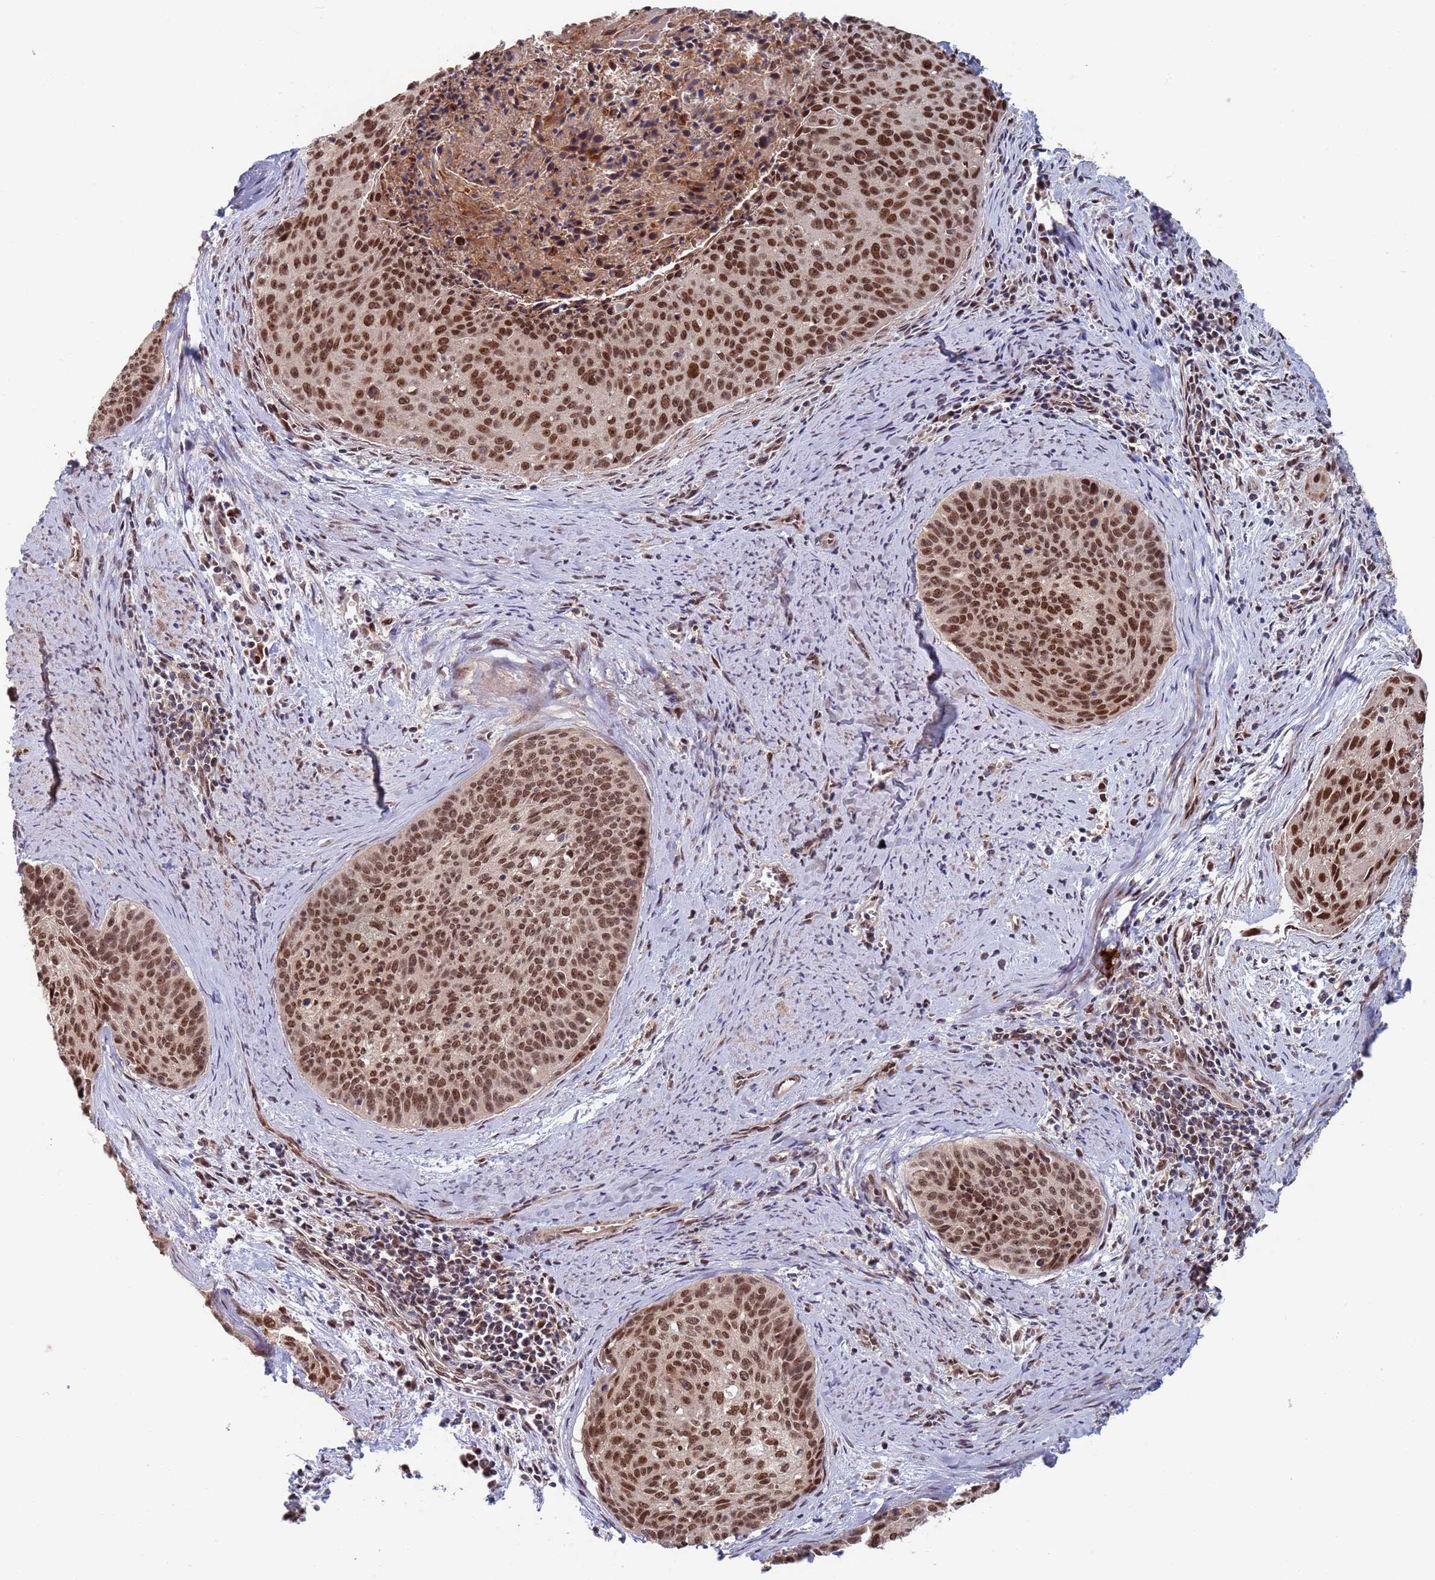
{"staining": {"intensity": "moderate", "quantity": ">75%", "location": "nuclear"}, "tissue": "cervical cancer", "cell_type": "Tumor cells", "image_type": "cancer", "snomed": [{"axis": "morphology", "description": "Squamous cell carcinoma, NOS"}, {"axis": "topography", "description": "Cervix"}], "caption": "Protein expression by IHC shows moderate nuclear expression in about >75% of tumor cells in cervical cancer (squamous cell carcinoma). The staining was performed using DAB (3,3'-diaminobenzidine), with brown indicating positive protein expression. Nuclei are stained blue with hematoxylin.", "gene": "RPP25", "patient": {"sex": "female", "age": 55}}